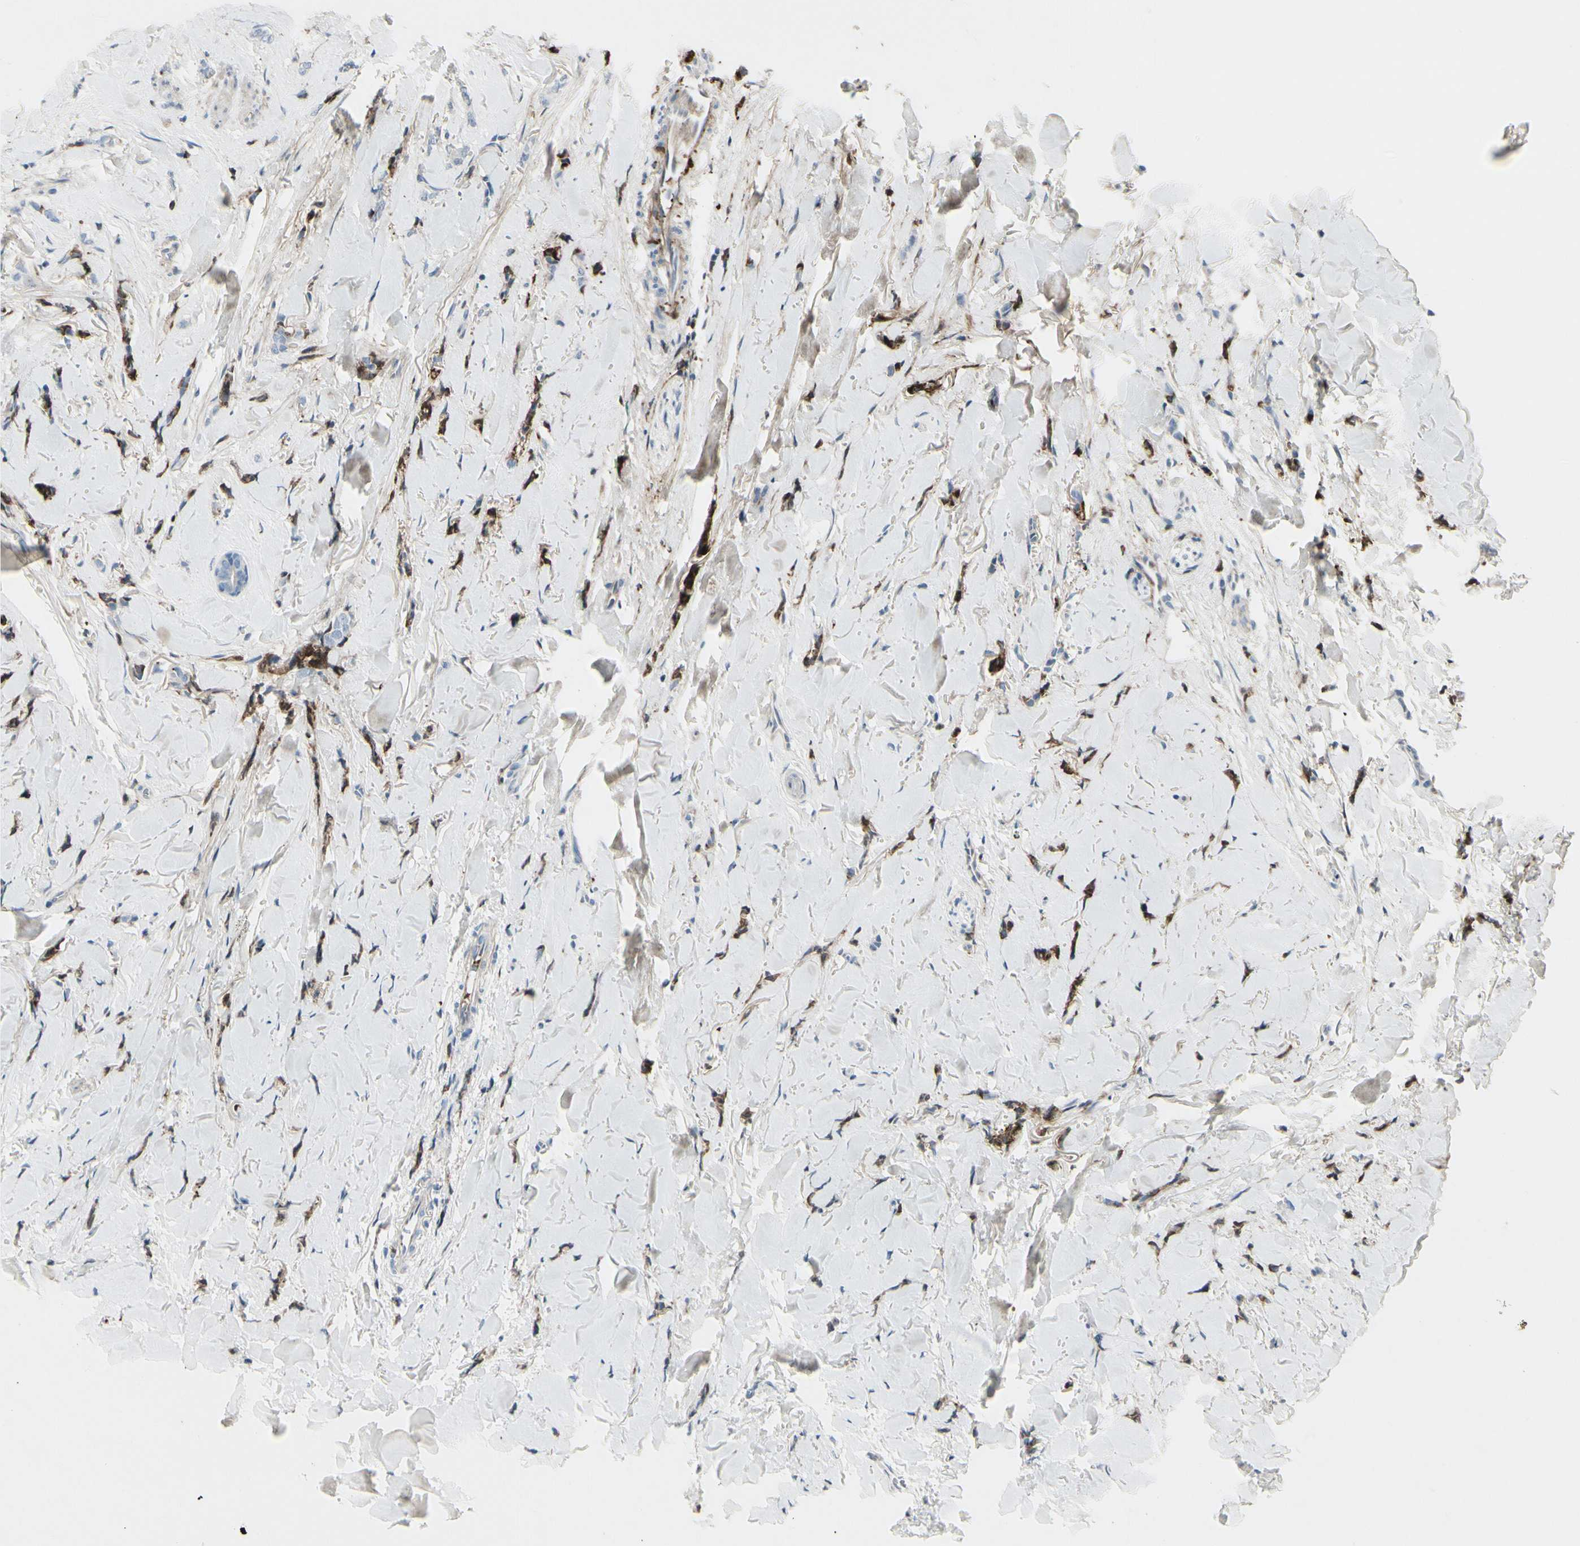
{"staining": {"intensity": "negative", "quantity": "none", "location": "none"}, "tissue": "breast cancer", "cell_type": "Tumor cells", "image_type": "cancer", "snomed": [{"axis": "morphology", "description": "Lobular carcinoma"}, {"axis": "topography", "description": "Skin"}, {"axis": "topography", "description": "Breast"}], "caption": "An immunohistochemistry (IHC) micrograph of breast lobular carcinoma is shown. There is no staining in tumor cells of breast lobular carcinoma.", "gene": "IGHG1", "patient": {"sex": "female", "age": 46}}